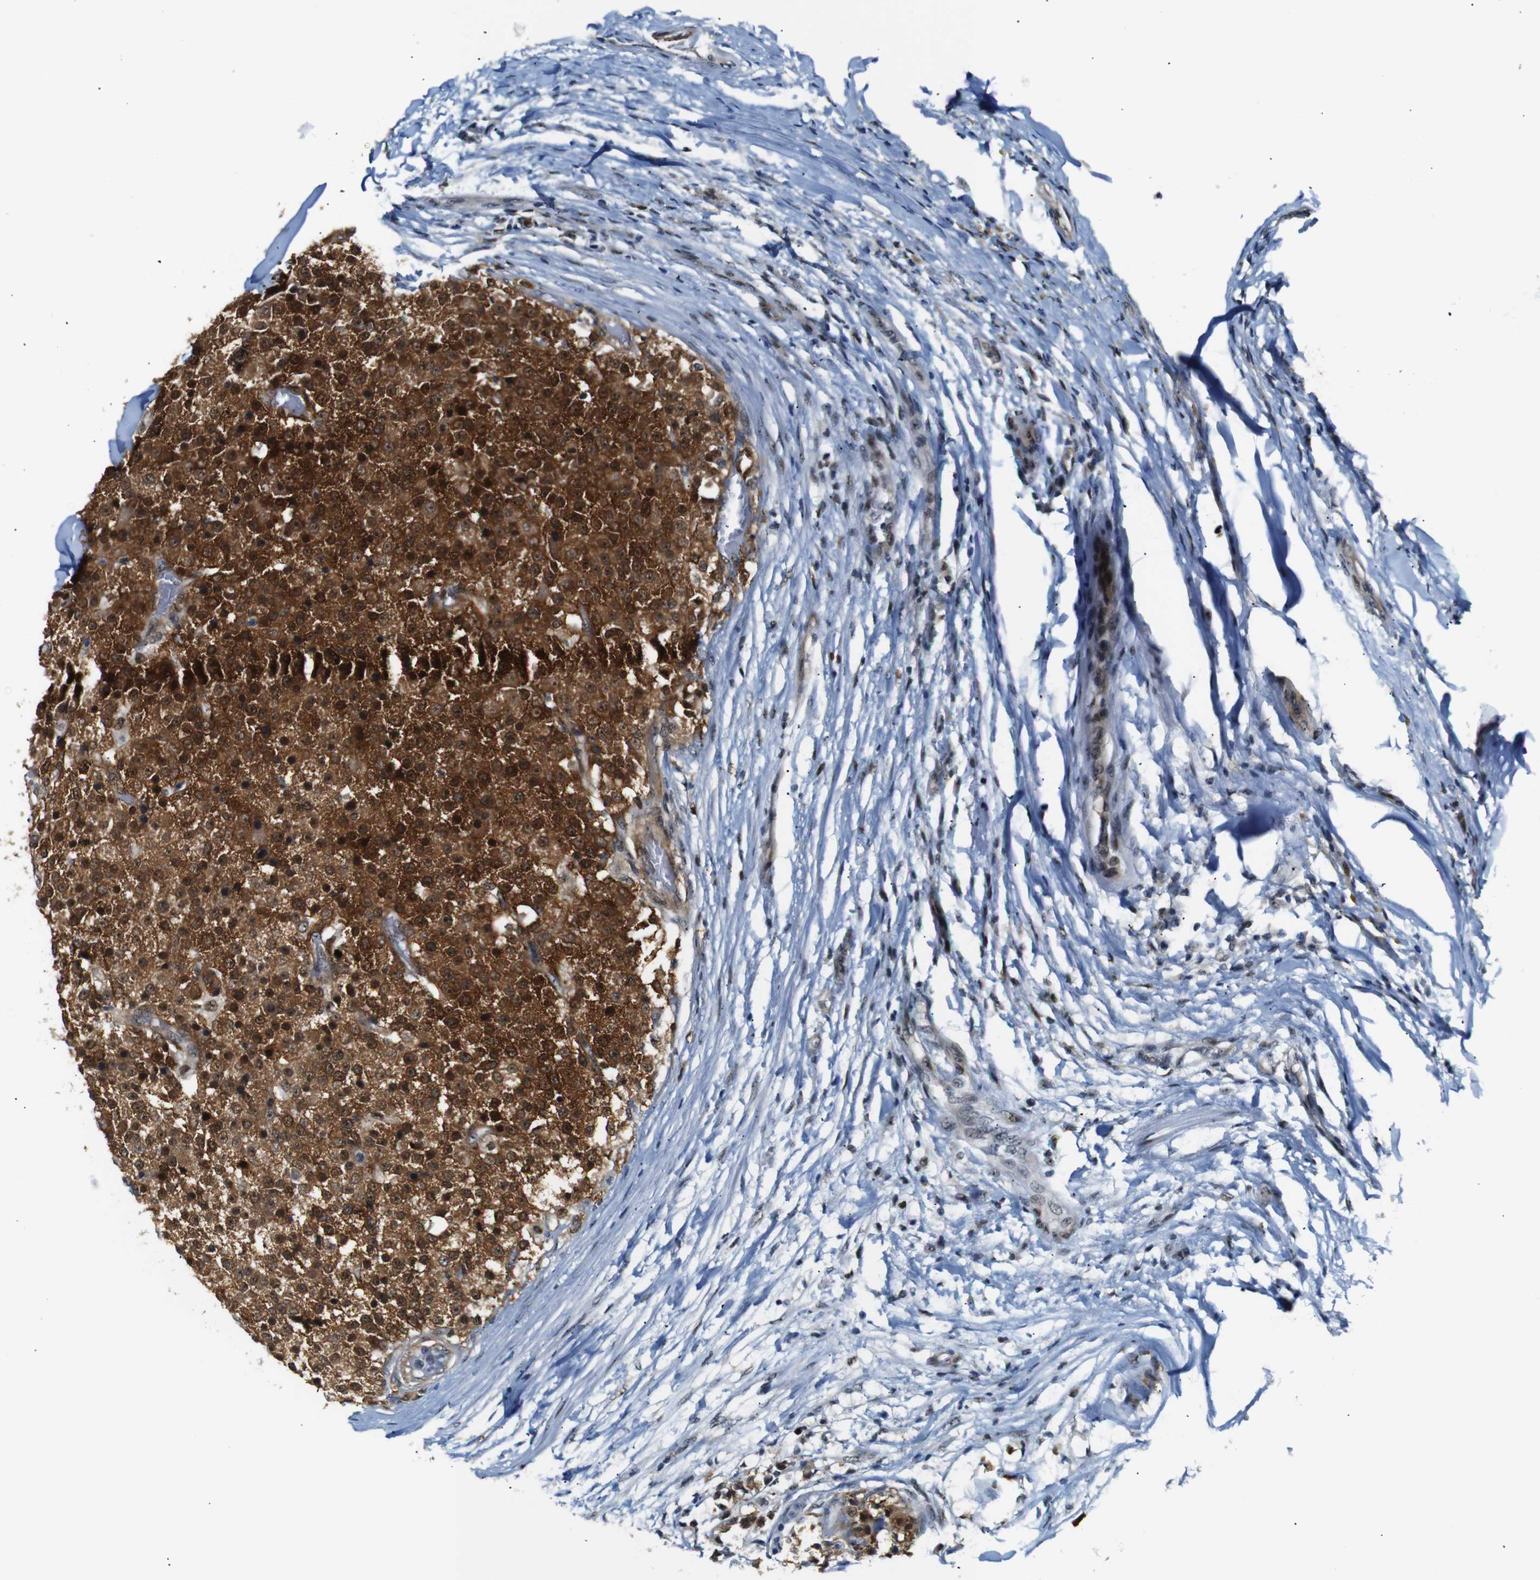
{"staining": {"intensity": "strong", "quantity": ">75%", "location": "cytoplasmic/membranous,nuclear"}, "tissue": "testis cancer", "cell_type": "Tumor cells", "image_type": "cancer", "snomed": [{"axis": "morphology", "description": "Seminoma, NOS"}, {"axis": "topography", "description": "Testis"}], "caption": "Immunohistochemistry of testis seminoma shows high levels of strong cytoplasmic/membranous and nuclear staining in approximately >75% of tumor cells.", "gene": "PARN", "patient": {"sex": "male", "age": 59}}